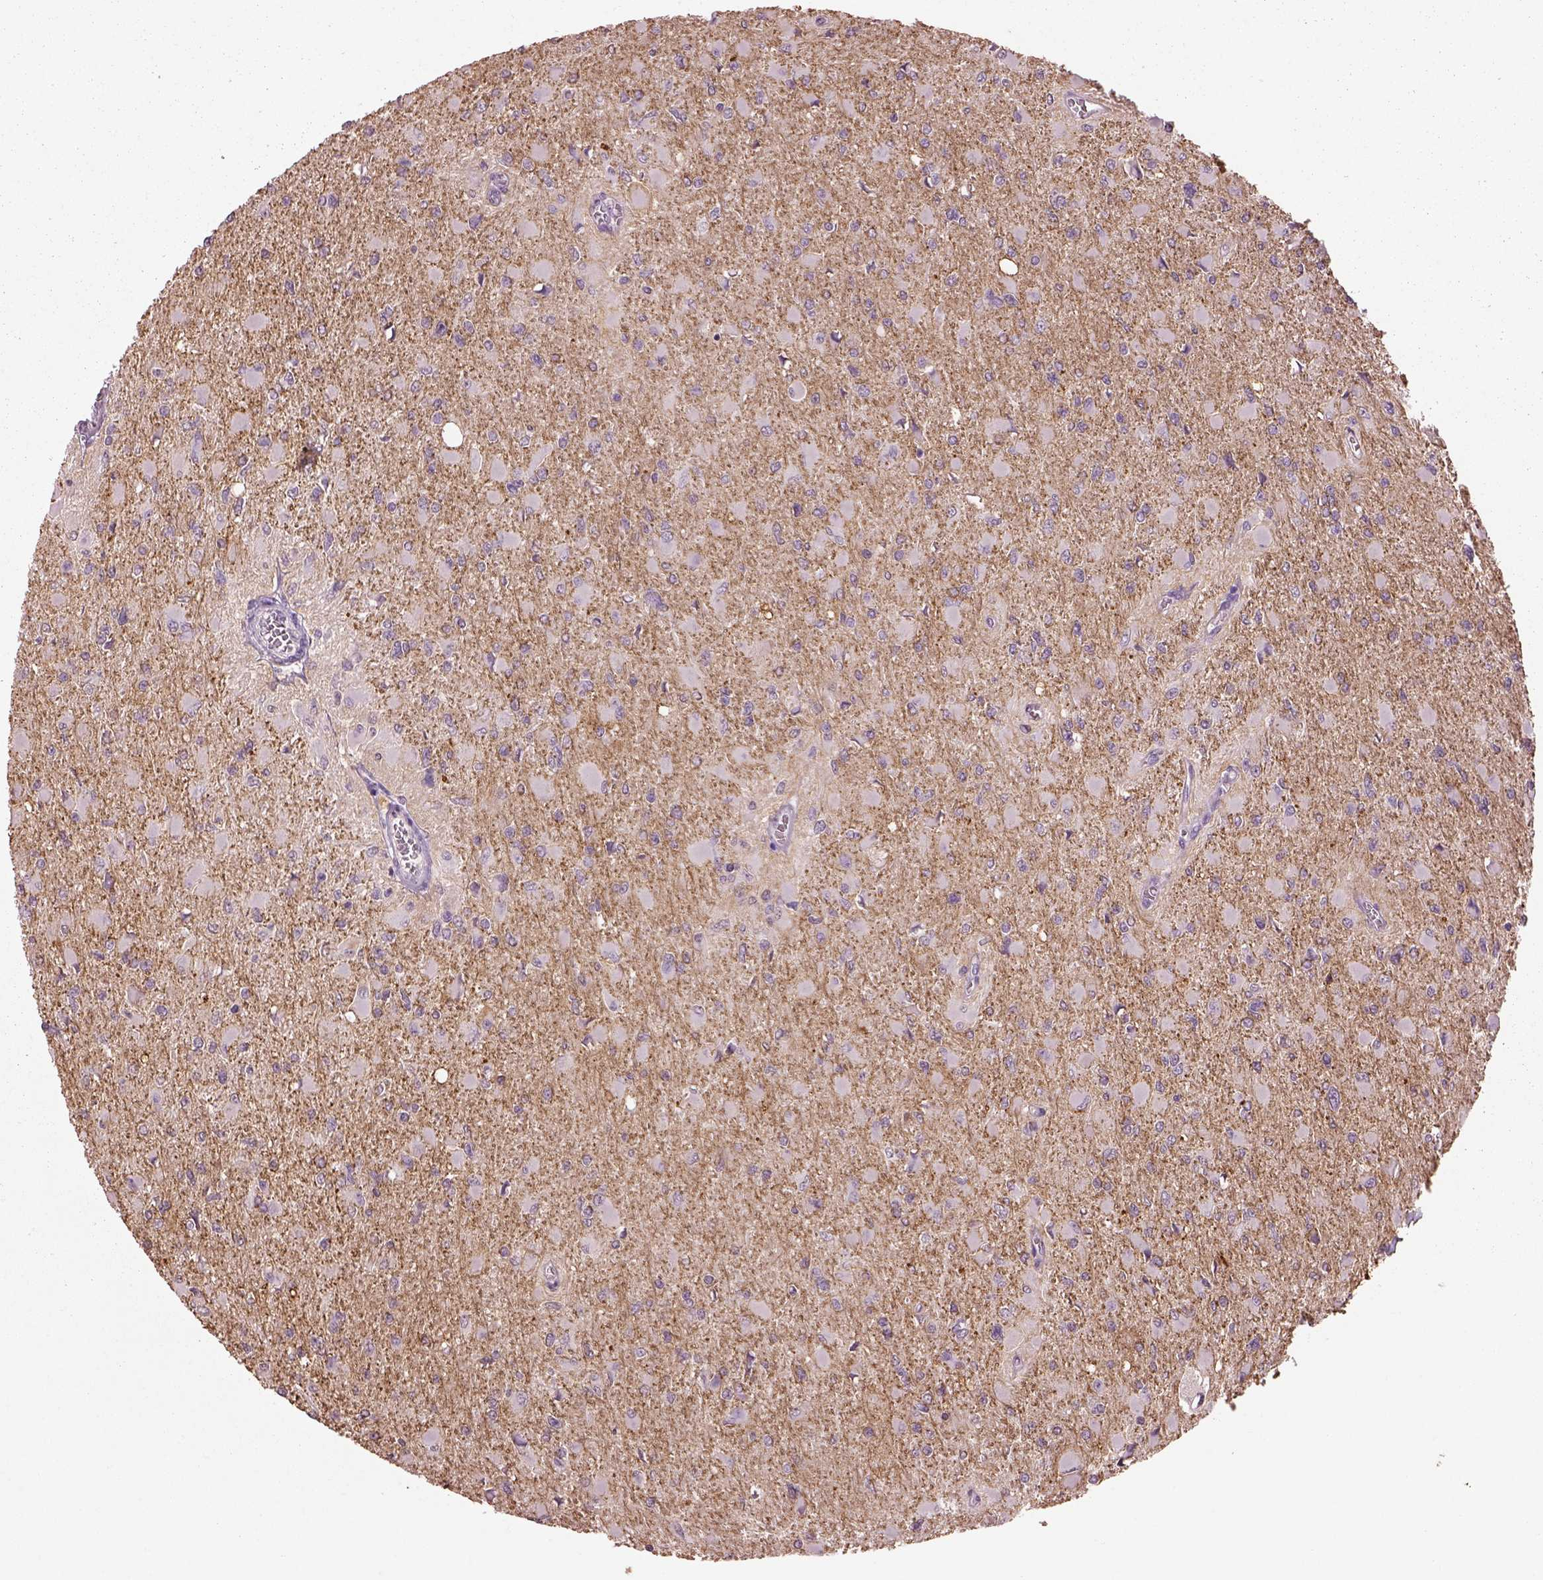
{"staining": {"intensity": "negative", "quantity": "none", "location": "none"}, "tissue": "glioma", "cell_type": "Tumor cells", "image_type": "cancer", "snomed": [{"axis": "morphology", "description": "Glioma, malignant, High grade"}, {"axis": "topography", "description": "Cerebral cortex"}], "caption": "High magnification brightfield microscopy of malignant glioma (high-grade) stained with DAB (brown) and counterstained with hematoxylin (blue): tumor cells show no significant positivity. (DAB immunohistochemistry visualized using brightfield microscopy, high magnification).", "gene": "KCNIP3", "patient": {"sex": "female", "age": 36}}